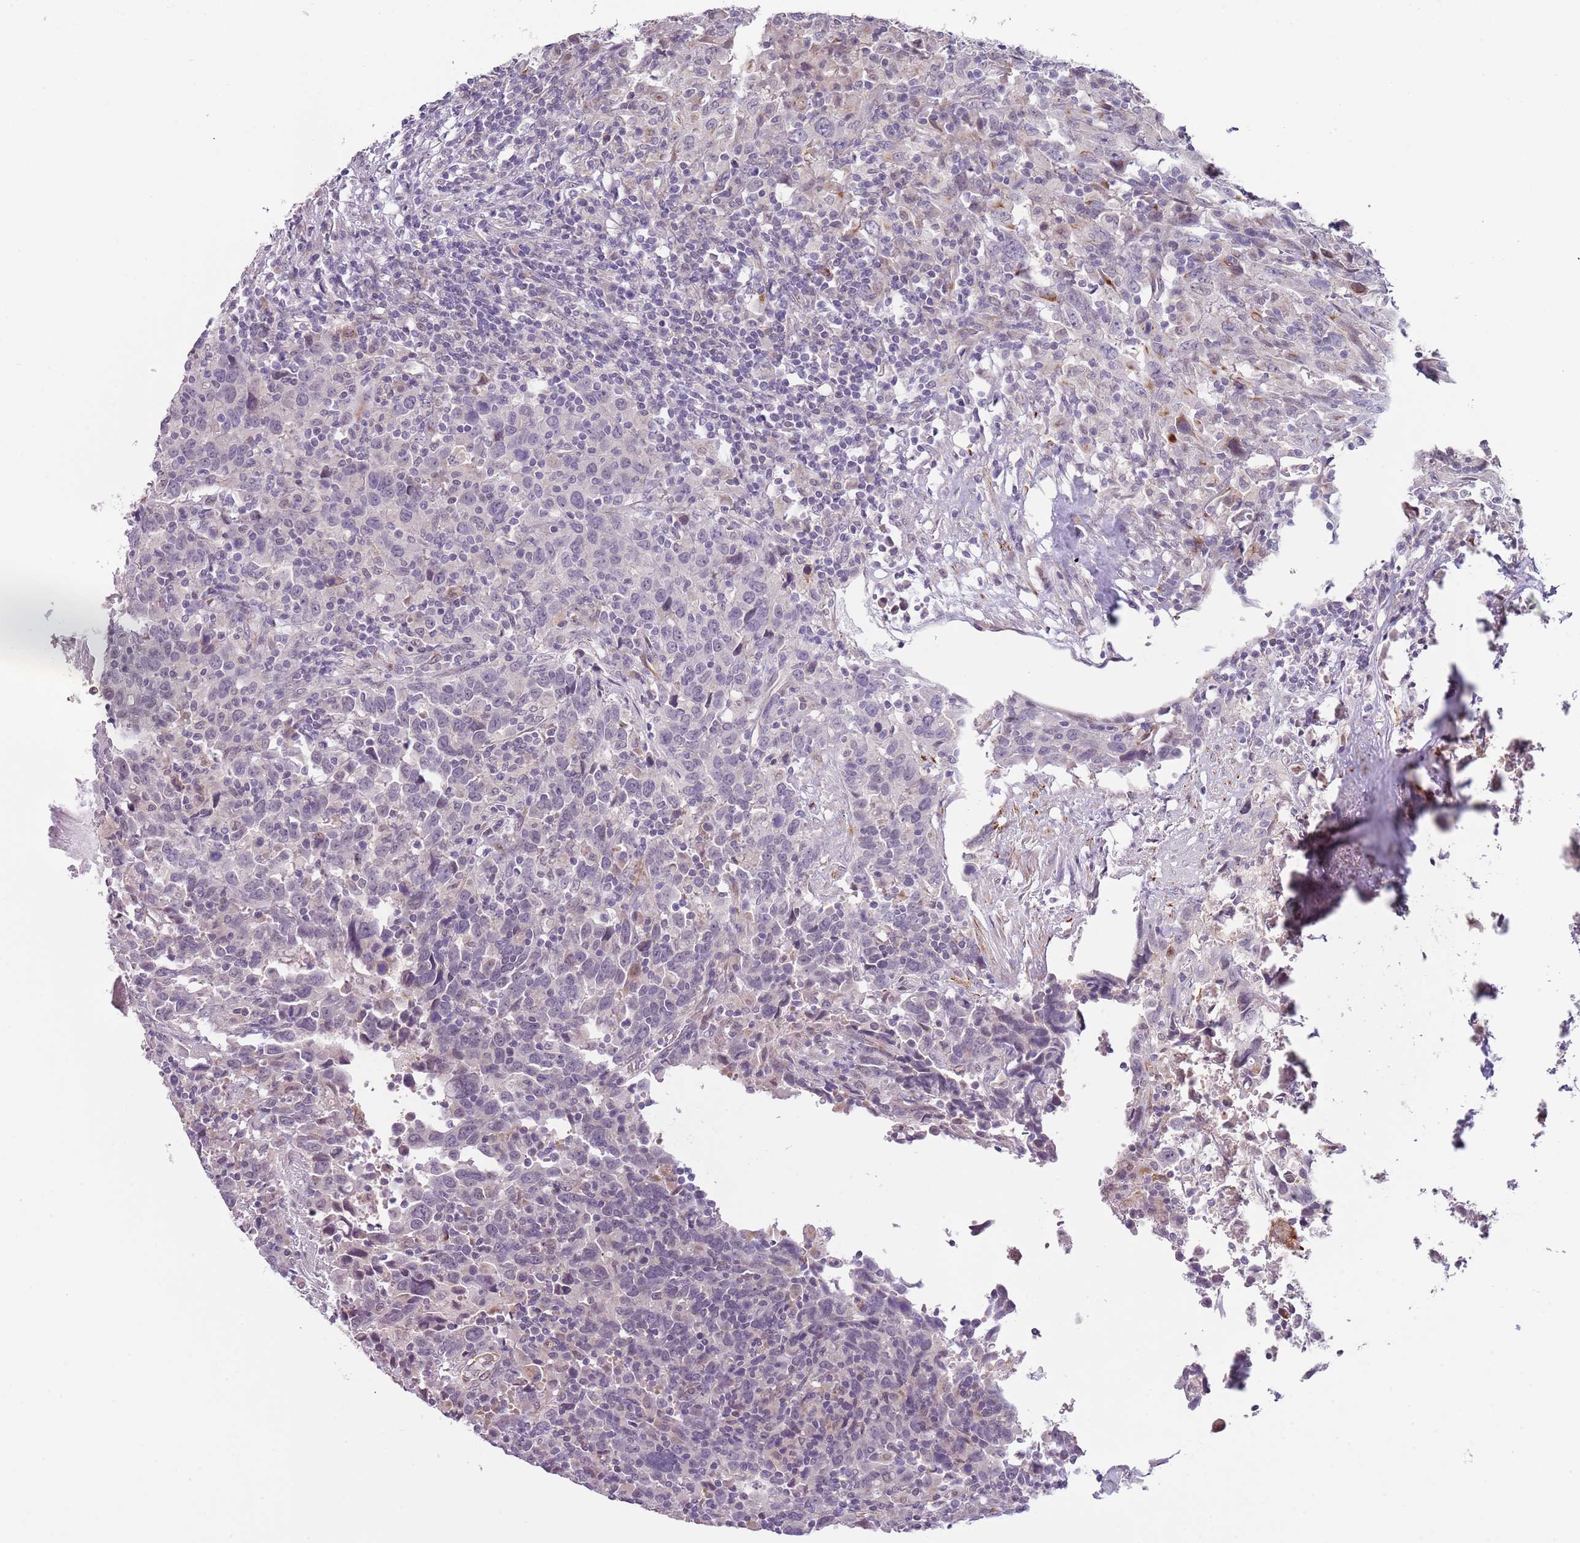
{"staining": {"intensity": "negative", "quantity": "none", "location": "none"}, "tissue": "urothelial cancer", "cell_type": "Tumor cells", "image_type": "cancer", "snomed": [{"axis": "morphology", "description": "Urothelial carcinoma, High grade"}, {"axis": "topography", "description": "Urinary bladder"}], "caption": "Immunohistochemistry of human urothelial carcinoma (high-grade) reveals no staining in tumor cells.", "gene": "NBPF3", "patient": {"sex": "male", "age": 61}}